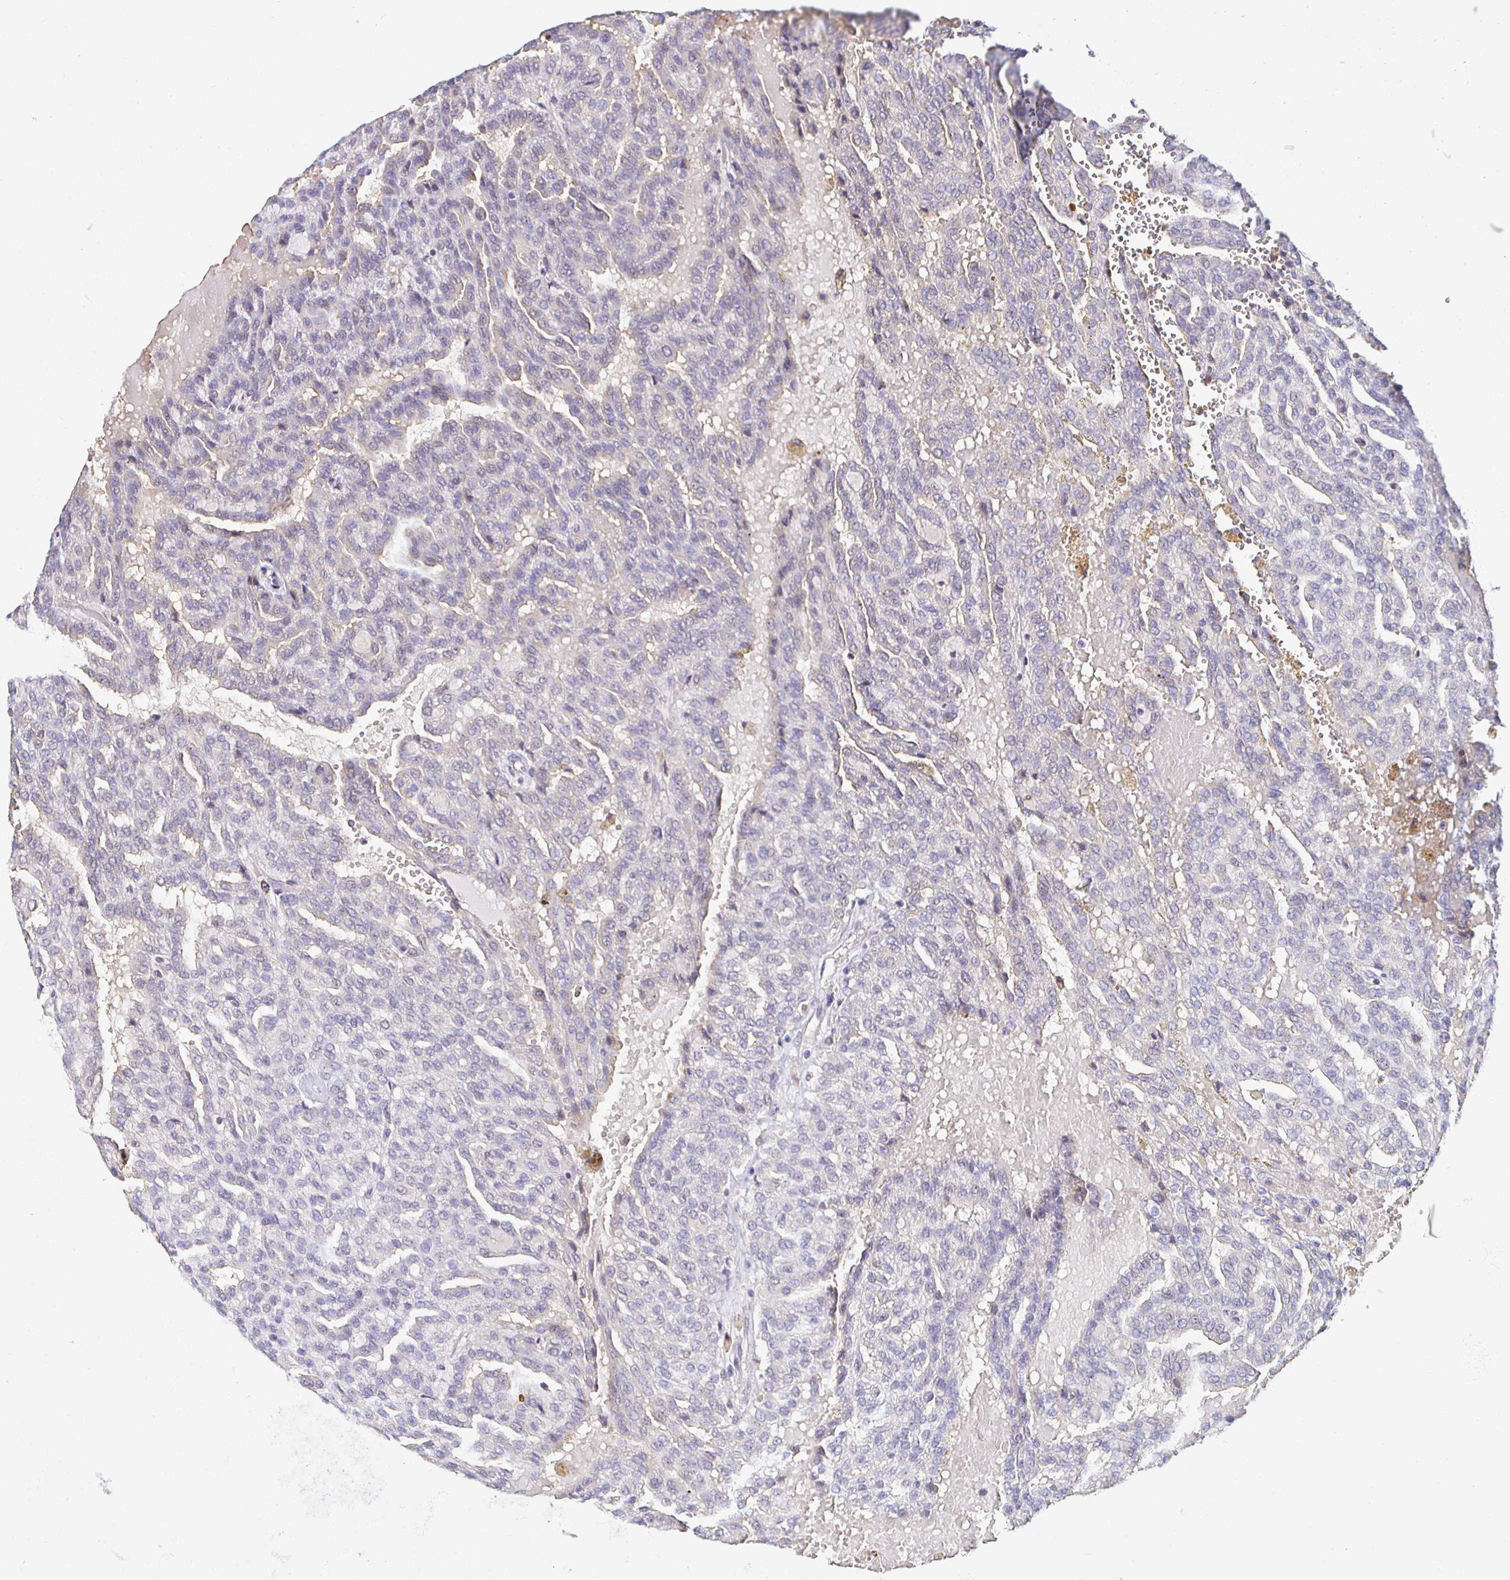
{"staining": {"intensity": "negative", "quantity": "none", "location": "none"}, "tissue": "renal cancer", "cell_type": "Tumor cells", "image_type": "cancer", "snomed": [{"axis": "morphology", "description": "Adenocarcinoma, NOS"}, {"axis": "topography", "description": "Kidney"}], "caption": "DAB immunohistochemical staining of renal adenocarcinoma shows no significant staining in tumor cells.", "gene": "SIRPA", "patient": {"sex": "male", "age": 63}}